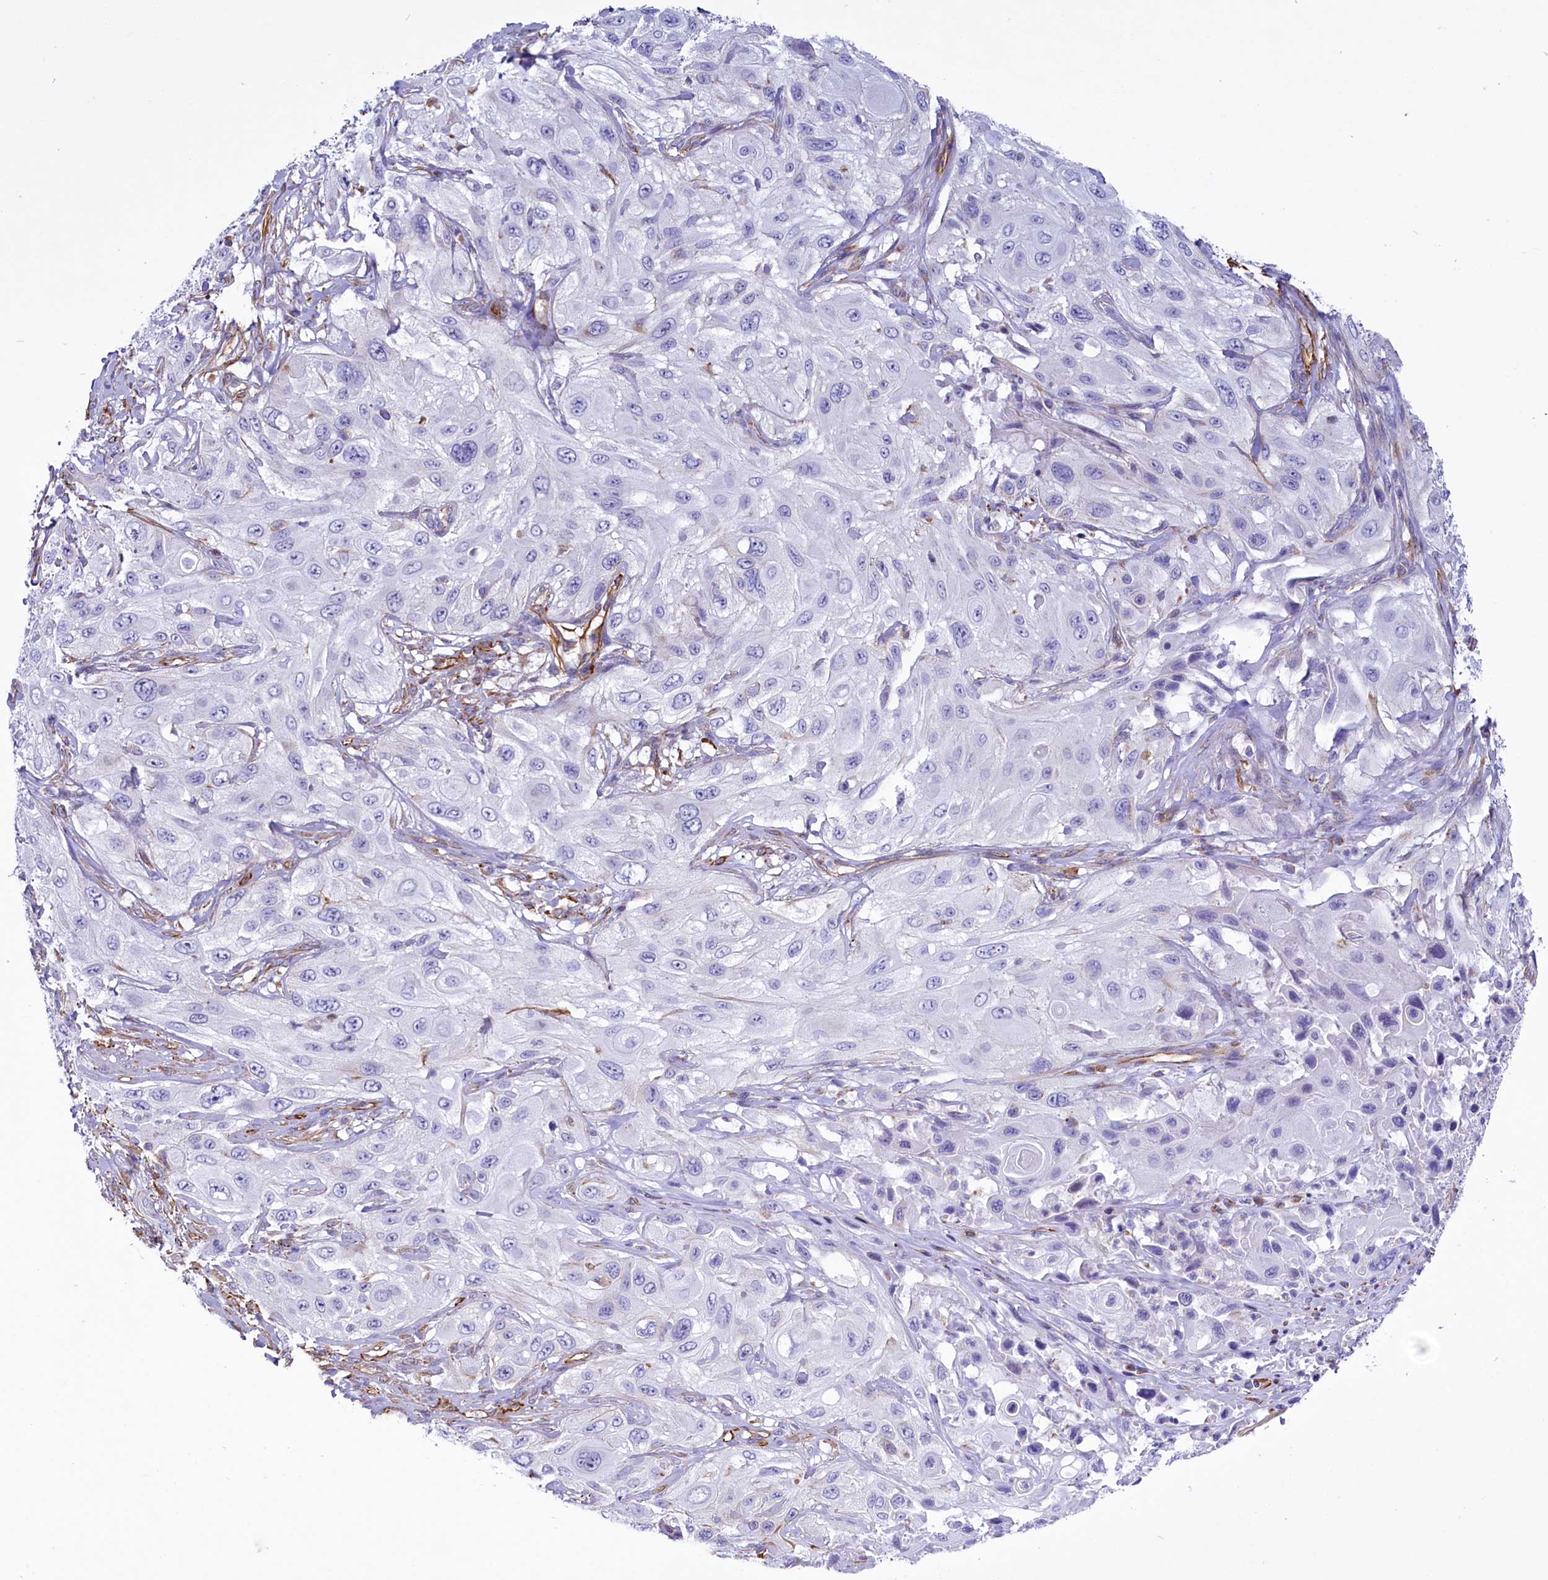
{"staining": {"intensity": "negative", "quantity": "none", "location": "none"}, "tissue": "cervical cancer", "cell_type": "Tumor cells", "image_type": "cancer", "snomed": [{"axis": "morphology", "description": "Squamous cell carcinoma, NOS"}, {"axis": "topography", "description": "Cervix"}], "caption": "Immunohistochemistry histopathology image of neoplastic tissue: cervical cancer (squamous cell carcinoma) stained with DAB (3,3'-diaminobenzidine) exhibits no significant protein positivity in tumor cells.", "gene": "CD99", "patient": {"sex": "female", "age": 42}}